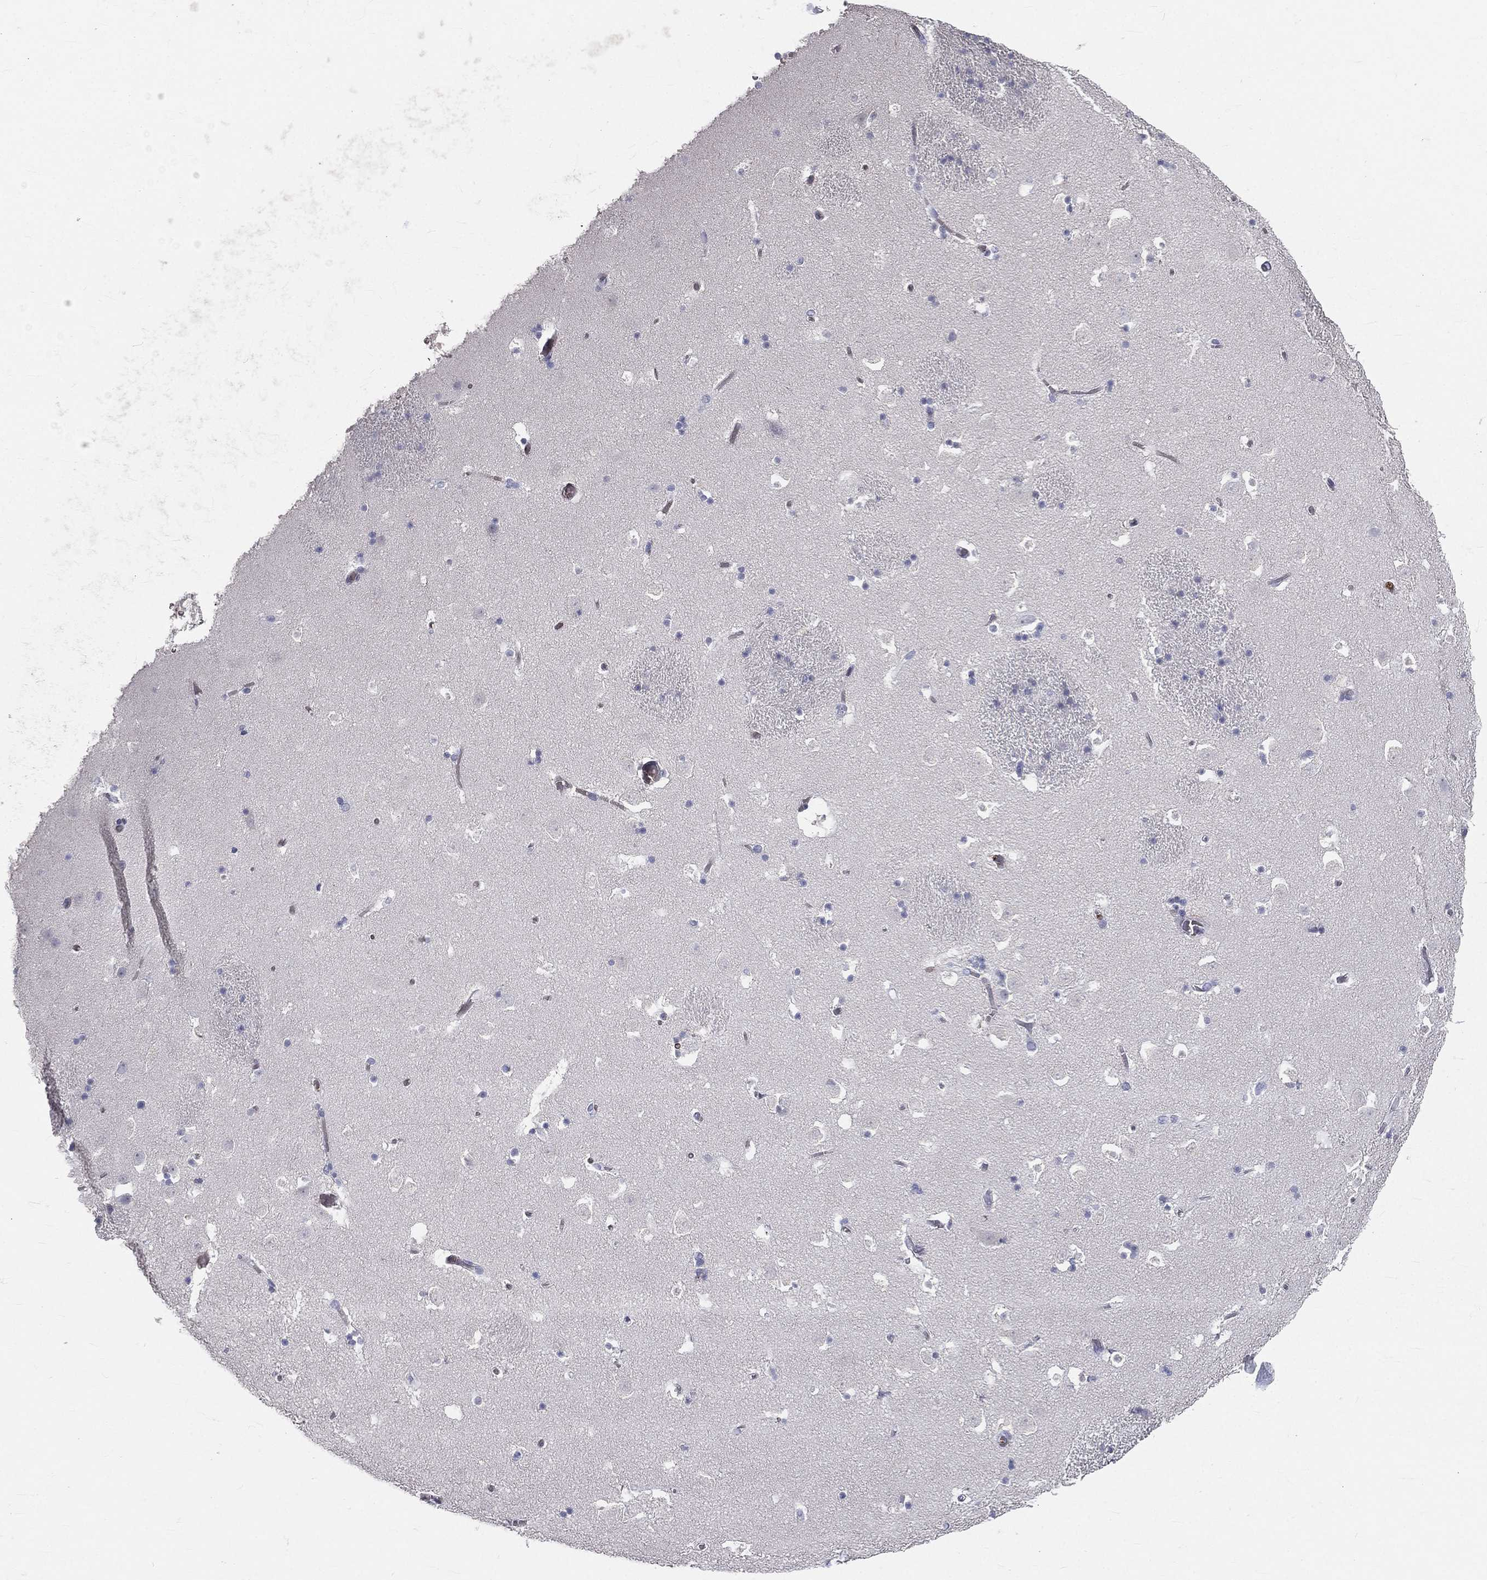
{"staining": {"intensity": "negative", "quantity": "none", "location": "none"}, "tissue": "caudate", "cell_type": "Glial cells", "image_type": "normal", "snomed": [{"axis": "morphology", "description": "Normal tissue, NOS"}, {"axis": "topography", "description": "Lateral ventricle wall"}], "caption": "IHC image of normal caudate: human caudate stained with DAB (3,3'-diaminobenzidine) exhibits no significant protein positivity in glial cells.", "gene": "CTSW", "patient": {"sex": "female", "age": 42}}